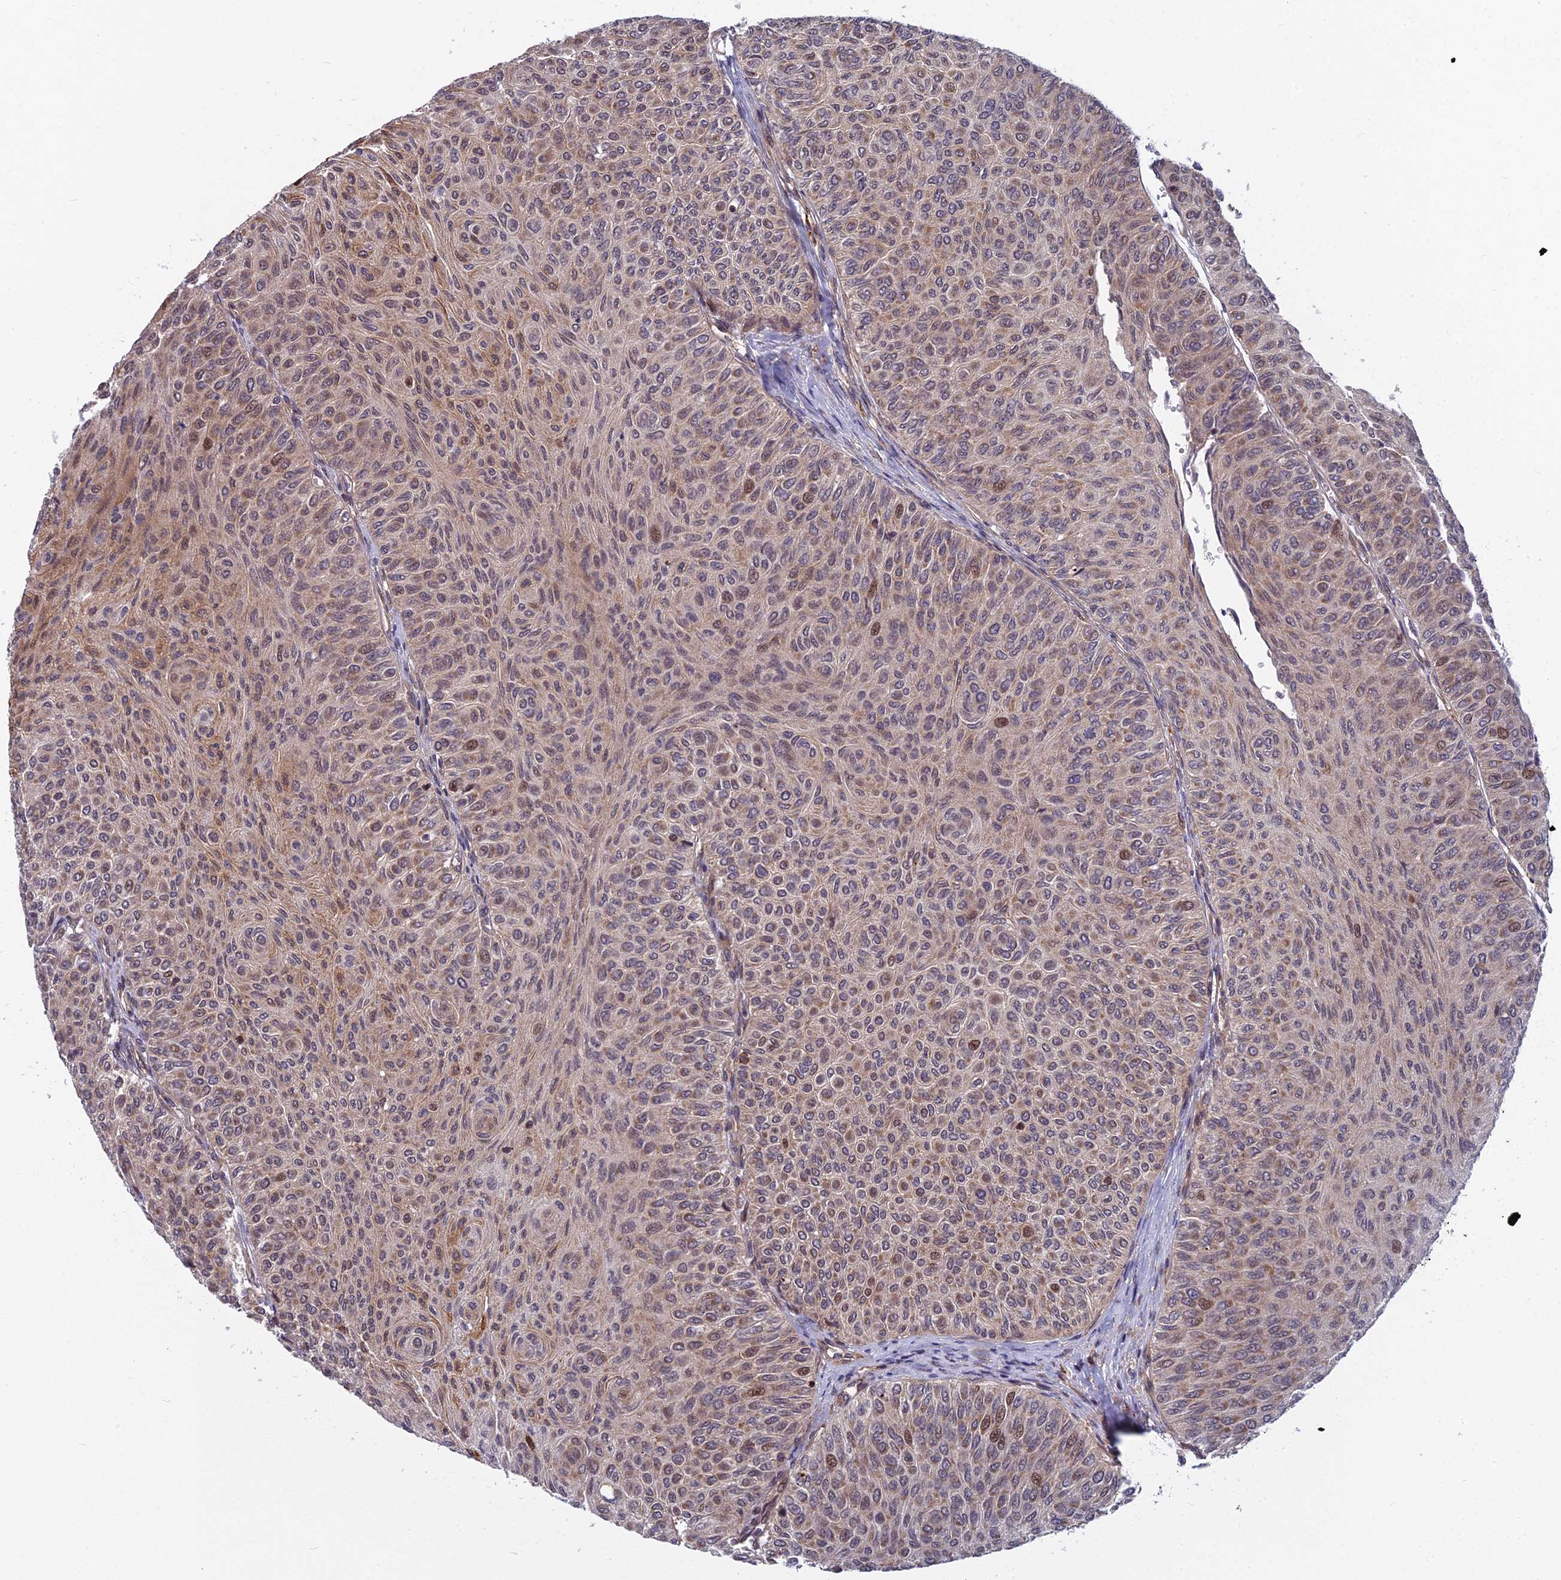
{"staining": {"intensity": "moderate", "quantity": "25%-75%", "location": "cytoplasmic/membranous,nuclear"}, "tissue": "urothelial cancer", "cell_type": "Tumor cells", "image_type": "cancer", "snomed": [{"axis": "morphology", "description": "Urothelial carcinoma, Low grade"}, {"axis": "topography", "description": "Urinary bladder"}], "caption": "A brown stain shows moderate cytoplasmic/membranous and nuclear positivity of a protein in urothelial carcinoma (low-grade) tumor cells. (Brightfield microscopy of DAB IHC at high magnification).", "gene": "COMMD2", "patient": {"sex": "male", "age": 78}}